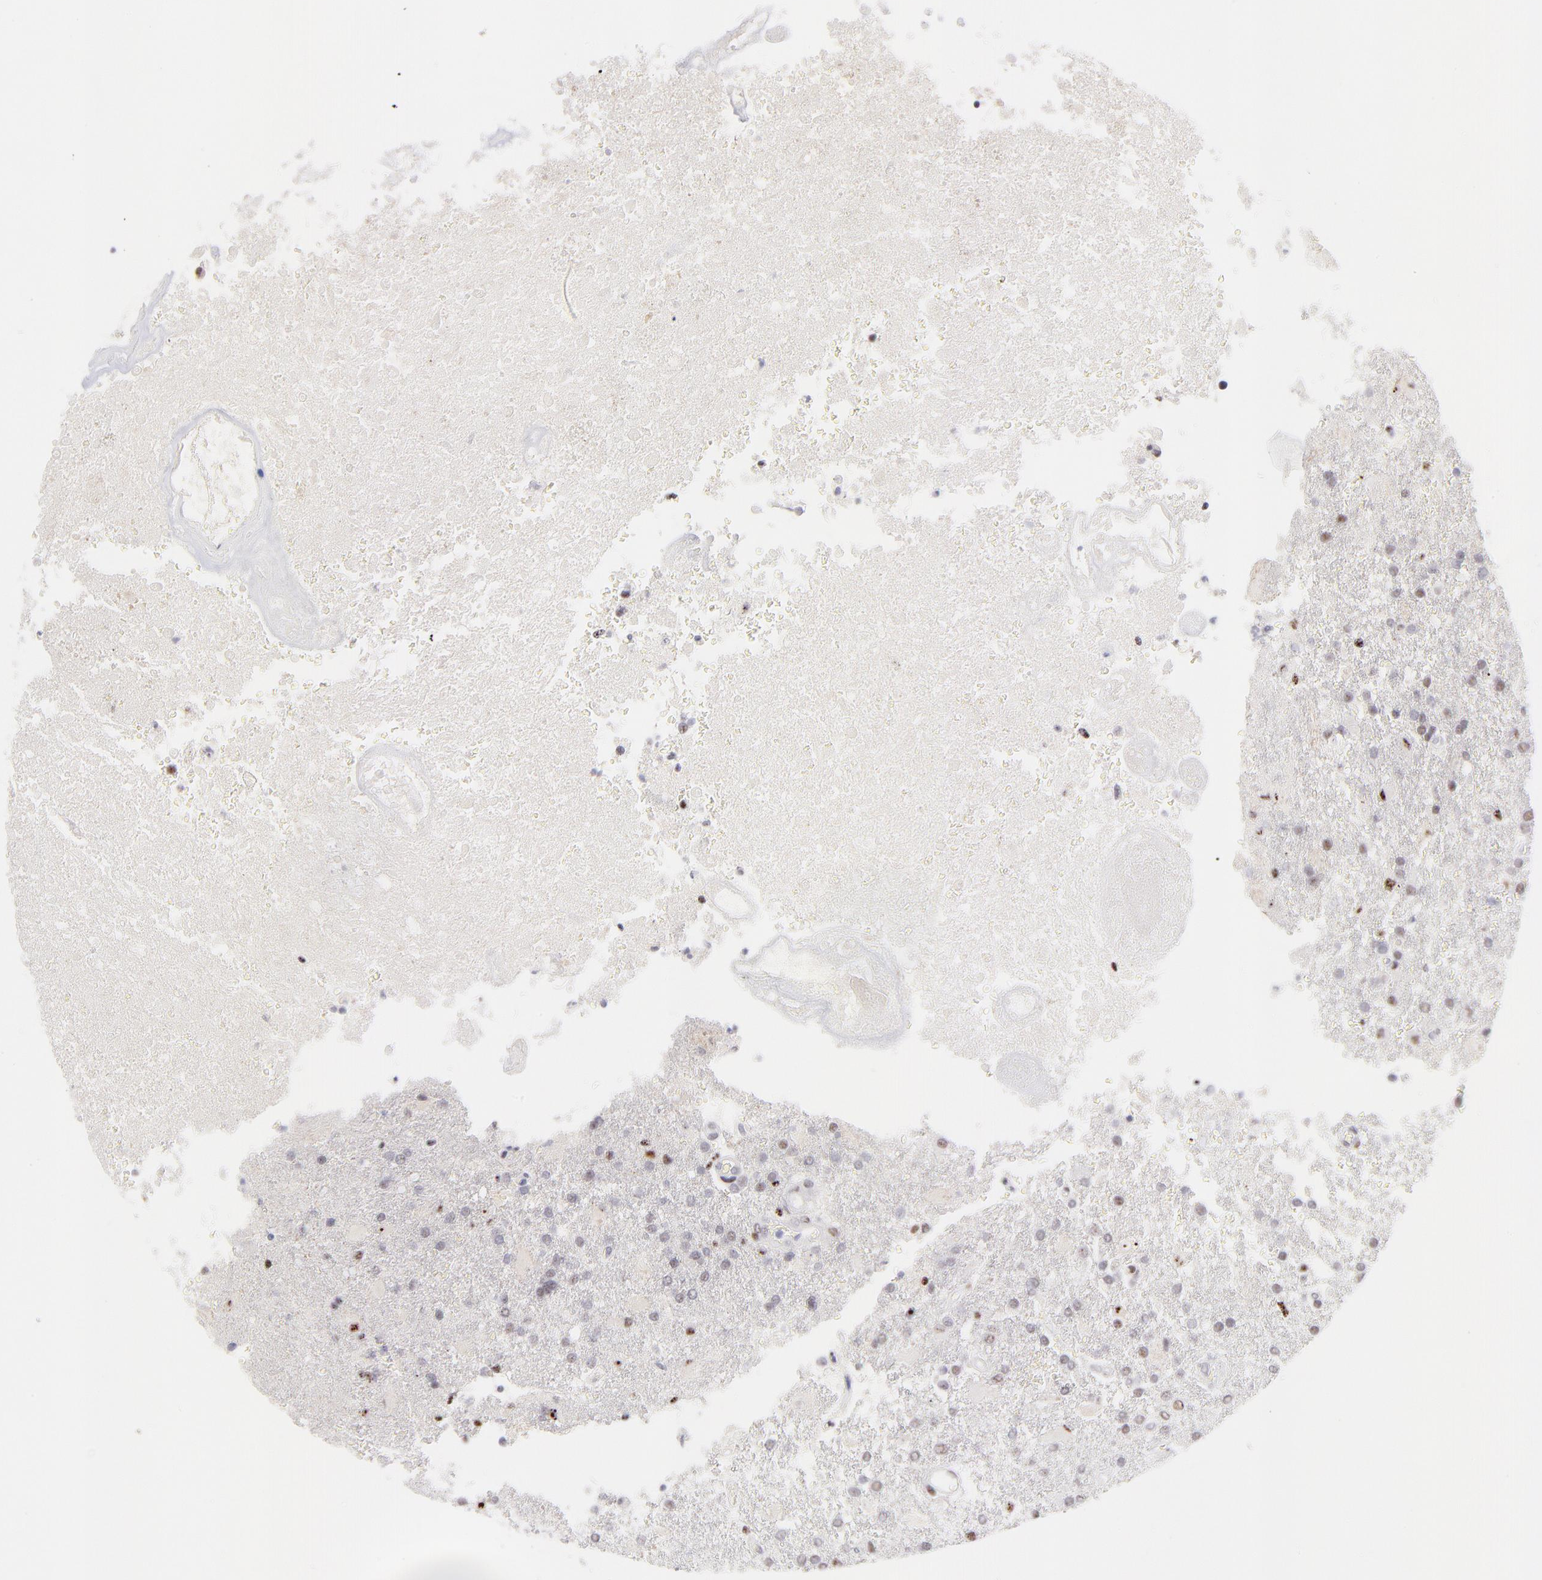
{"staining": {"intensity": "moderate", "quantity": "25%-75%", "location": "nuclear"}, "tissue": "glioma", "cell_type": "Tumor cells", "image_type": "cancer", "snomed": [{"axis": "morphology", "description": "Glioma, malignant, High grade"}, {"axis": "topography", "description": "Cerebral cortex"}], "caption": "High-grade glioma (malignant) stained for a protein (brown) shows moderate nuclear positive expression in approximately 25%-75% of tumor cells.", "gene": "CDC25C", "patient": {"sex": "male", "age": 79}}